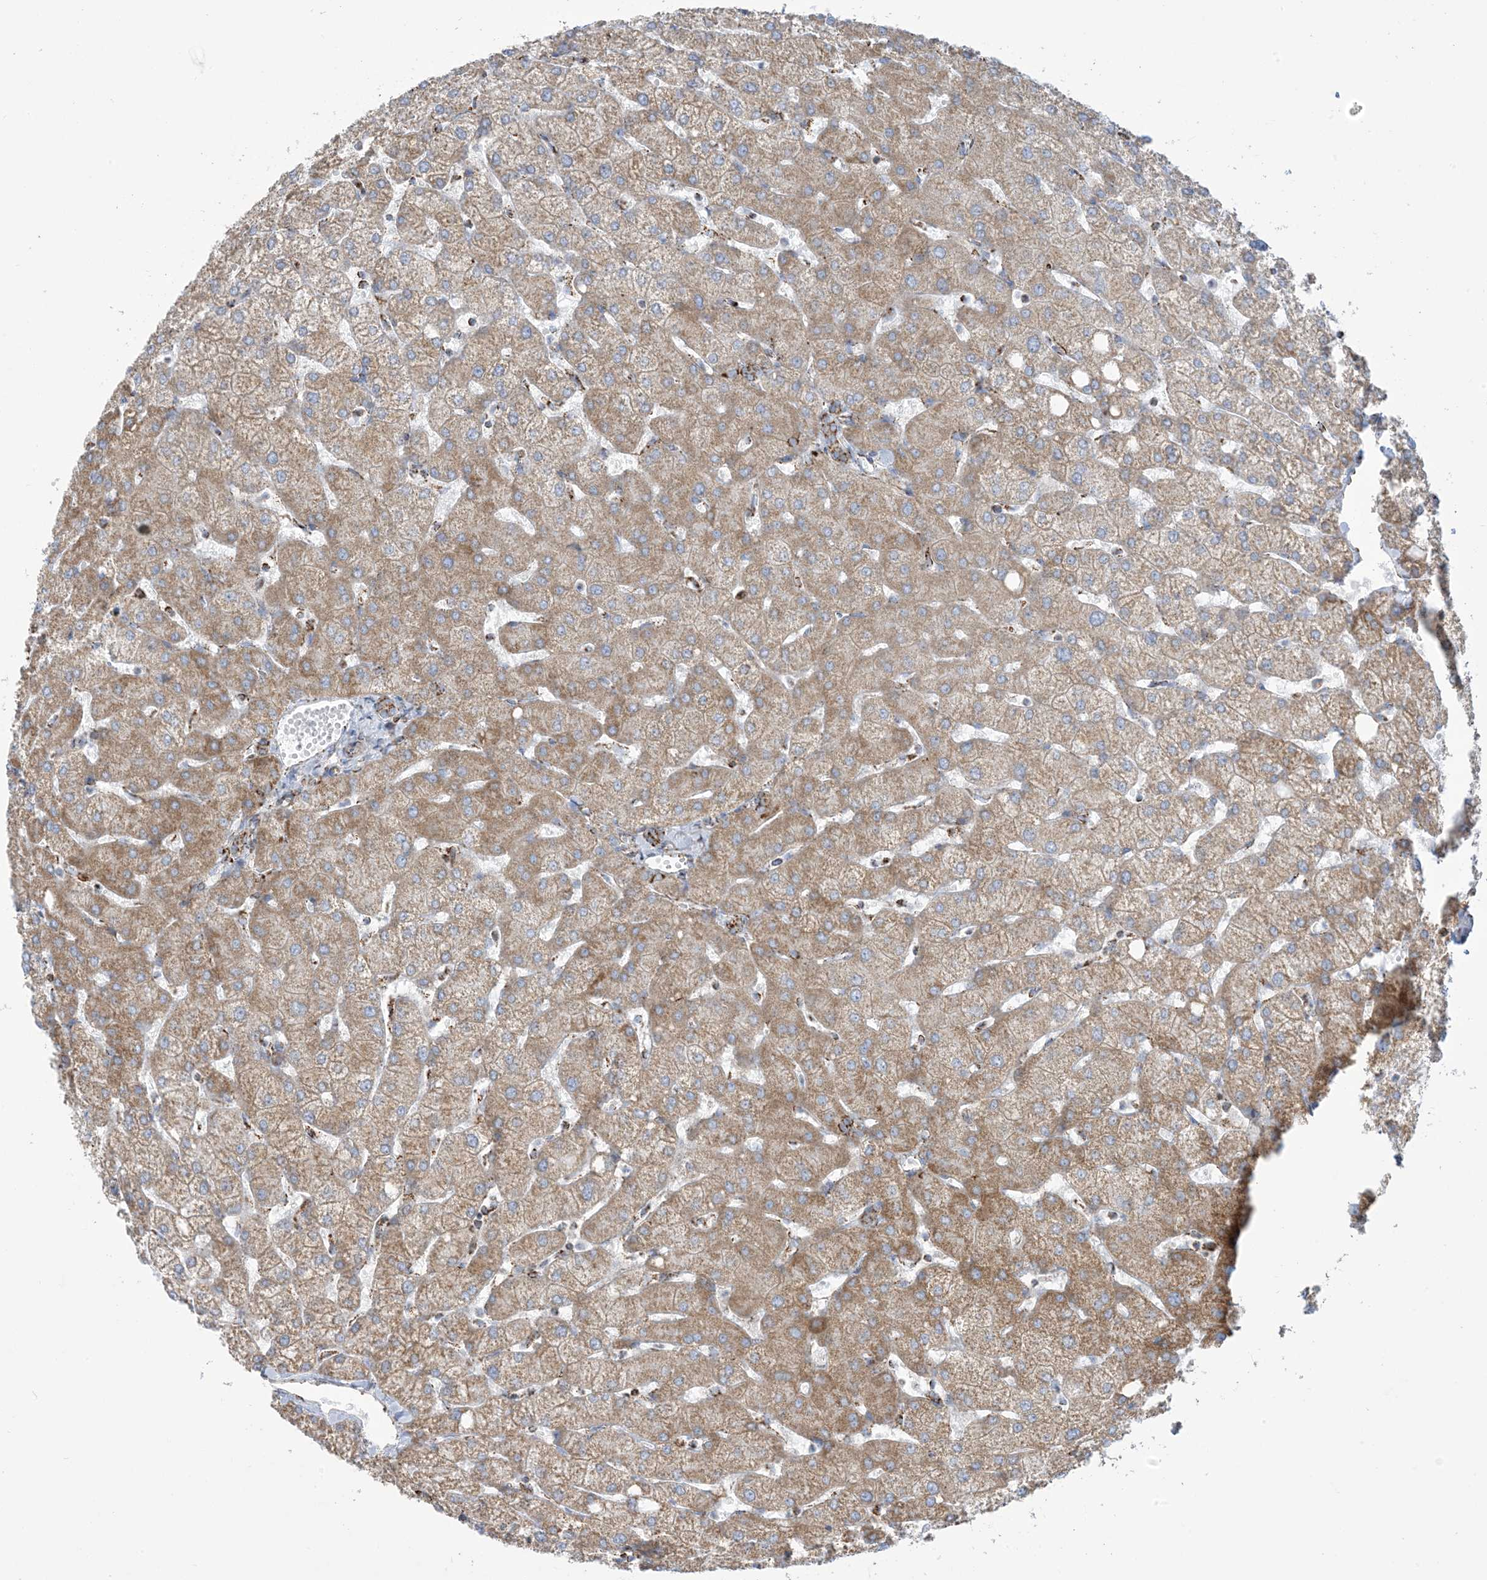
{"staining": {"intensity": "moderate", "quantity": ">75%", "location": "cytoplasmic/membranous"}, "tissue": "liver", "cell_type": "Cholangiocytes", "image_type": "normal", "snomed": [{"axis": "morphology", "description": "Normal tissue, NOS"}, {"axis": "topography", "description": "Liver"}], "caption": "Brown immunohistochemical staining in normal liver exhibits moderate cytoplasmic/membranous positivity in about >75% of cholangiocytes.", "gene": "SAMM50", "patient": {"sex": "female", "age": 54}}